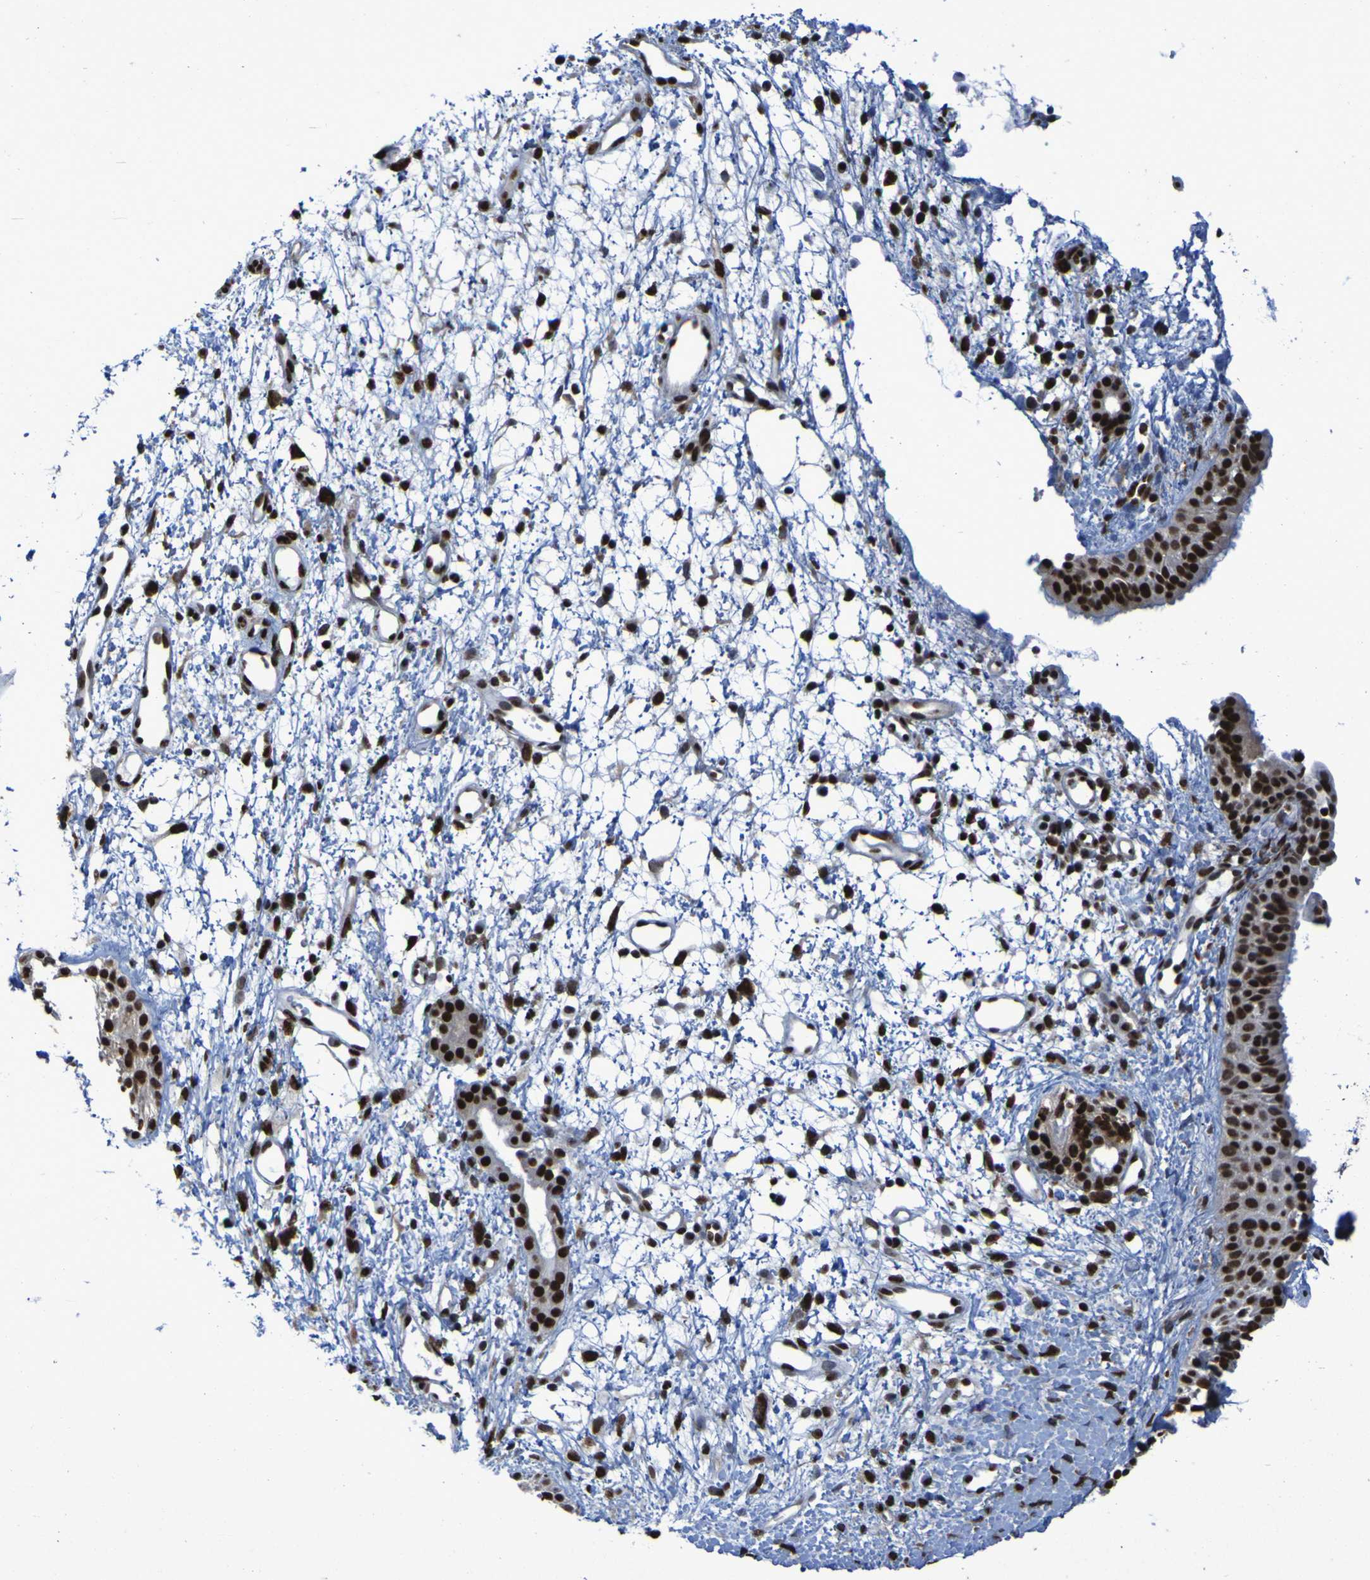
{"staining": {"intensity": "strong", "quantity": ">75%", "location": "nuclear"}, "tissue": "nasopharynx", "cell_type": "Respiratory epithelial cells", "image_type": "normal", "snomed": [{"axis": "morphology", "description": "Normal tissue, NOS"}, {"axis": "topography", "description": "Nasopharynx"}], "caption": "The image shows a brown stain indicating the presence of a protein in the nuclear of respiratory epithelial cells in nasopharynx. The protein of interest is stained brown, and the nuclei are stained in blue (DAB (3,3'-diaminobenzidine) IHC with brightfield microscopy, high magnification).", "gene": "HNRNPR", "patient": {"sex": "male", "age": 22}}